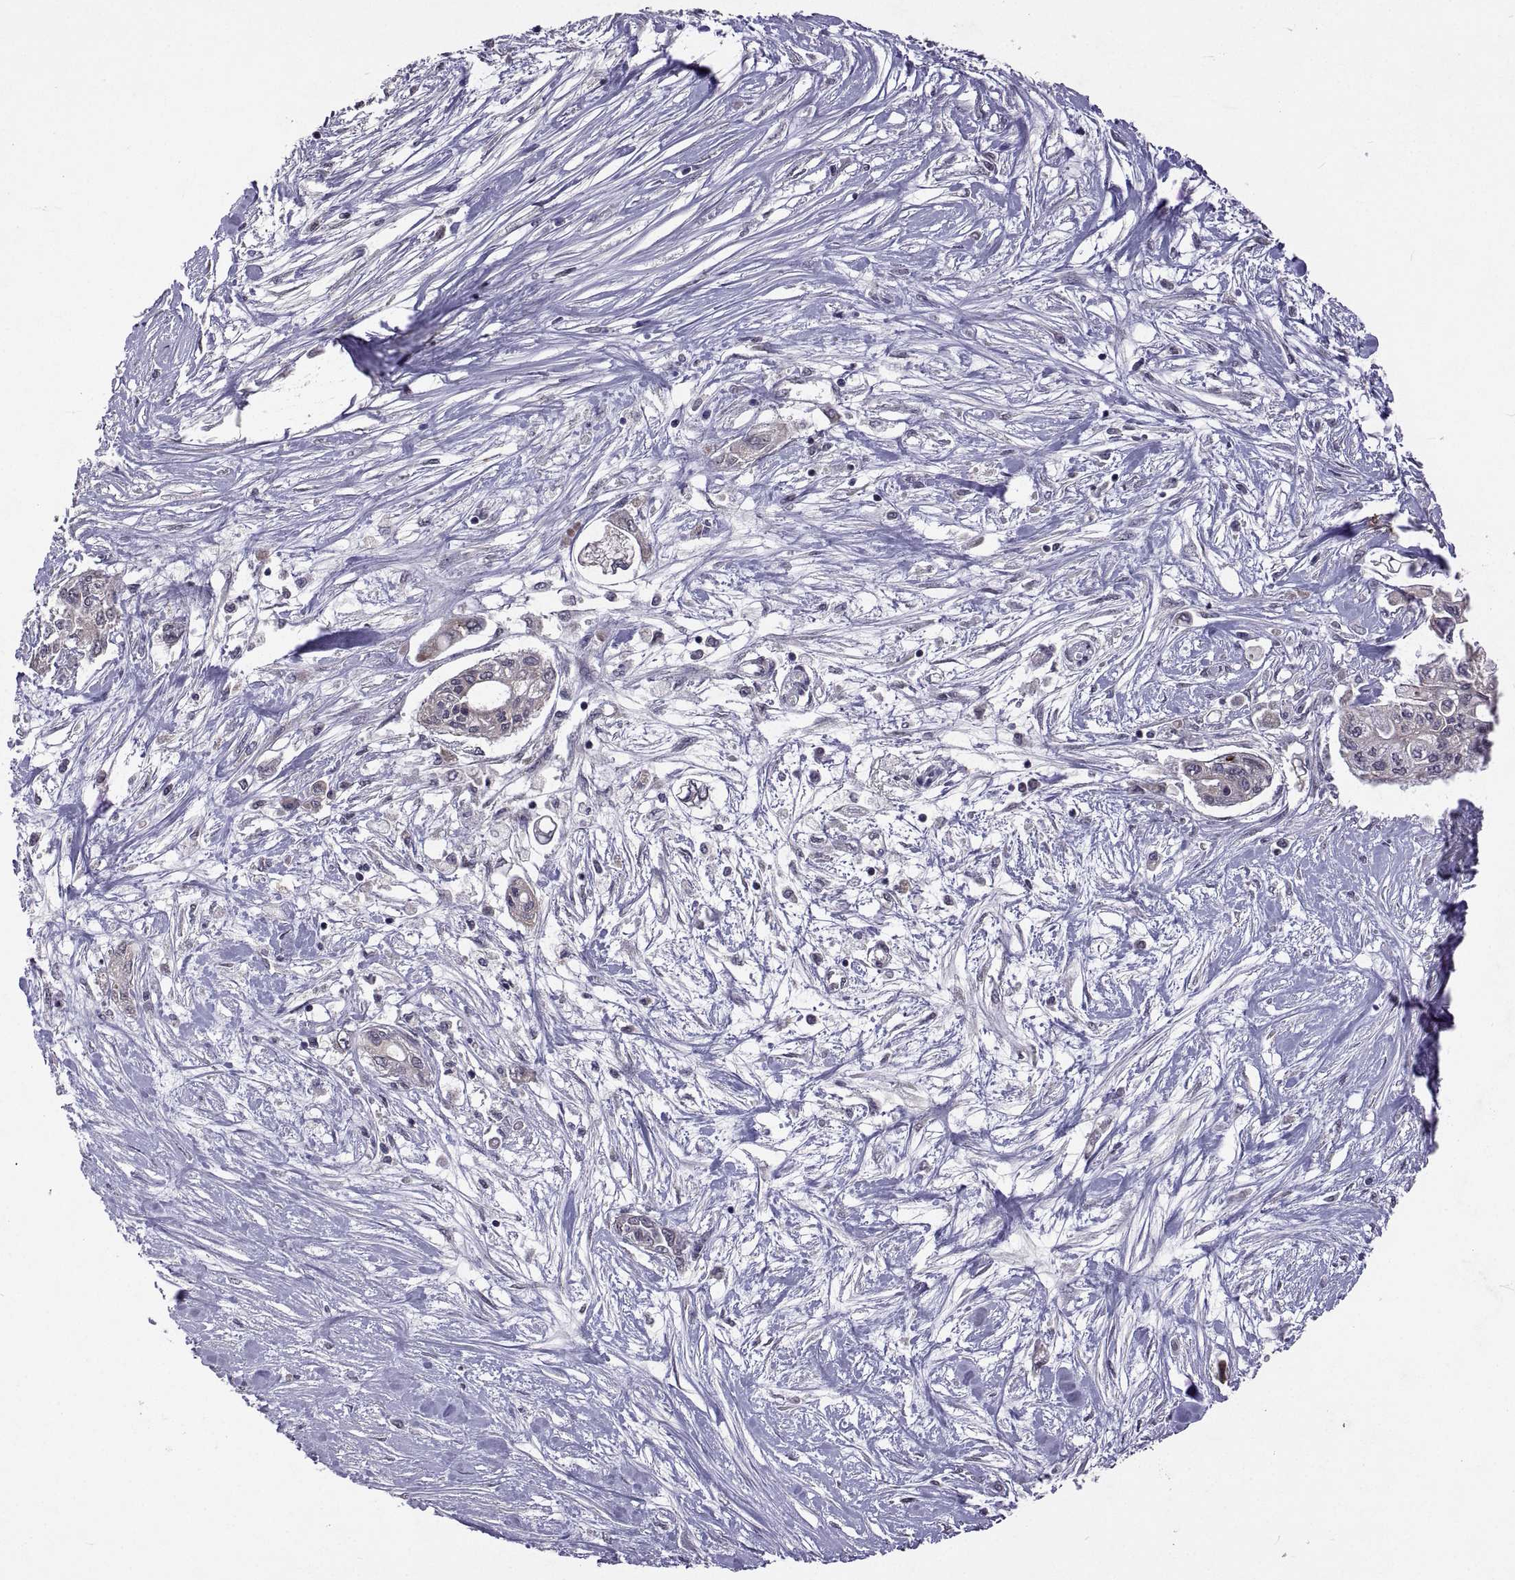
{"staining": {"intensity": "weak", "quantity": "<25%", "location": "cytoplasmic/membranous"}, "tissue": "pancreatic cancer", "cell_type": "Tumor cells", "image_type": "cancer", "snomed": [{"axis": "morphology", "description": "Adenocarcinoma, NOS"}, {"axis": "topography", "description": "Pancreas"}], "caption": "Image shows no significant protein positivity in tumor cells of pancreatic cancer.", "gene": "LAMA1", "patient": {"sex": "female", "age": 77}}